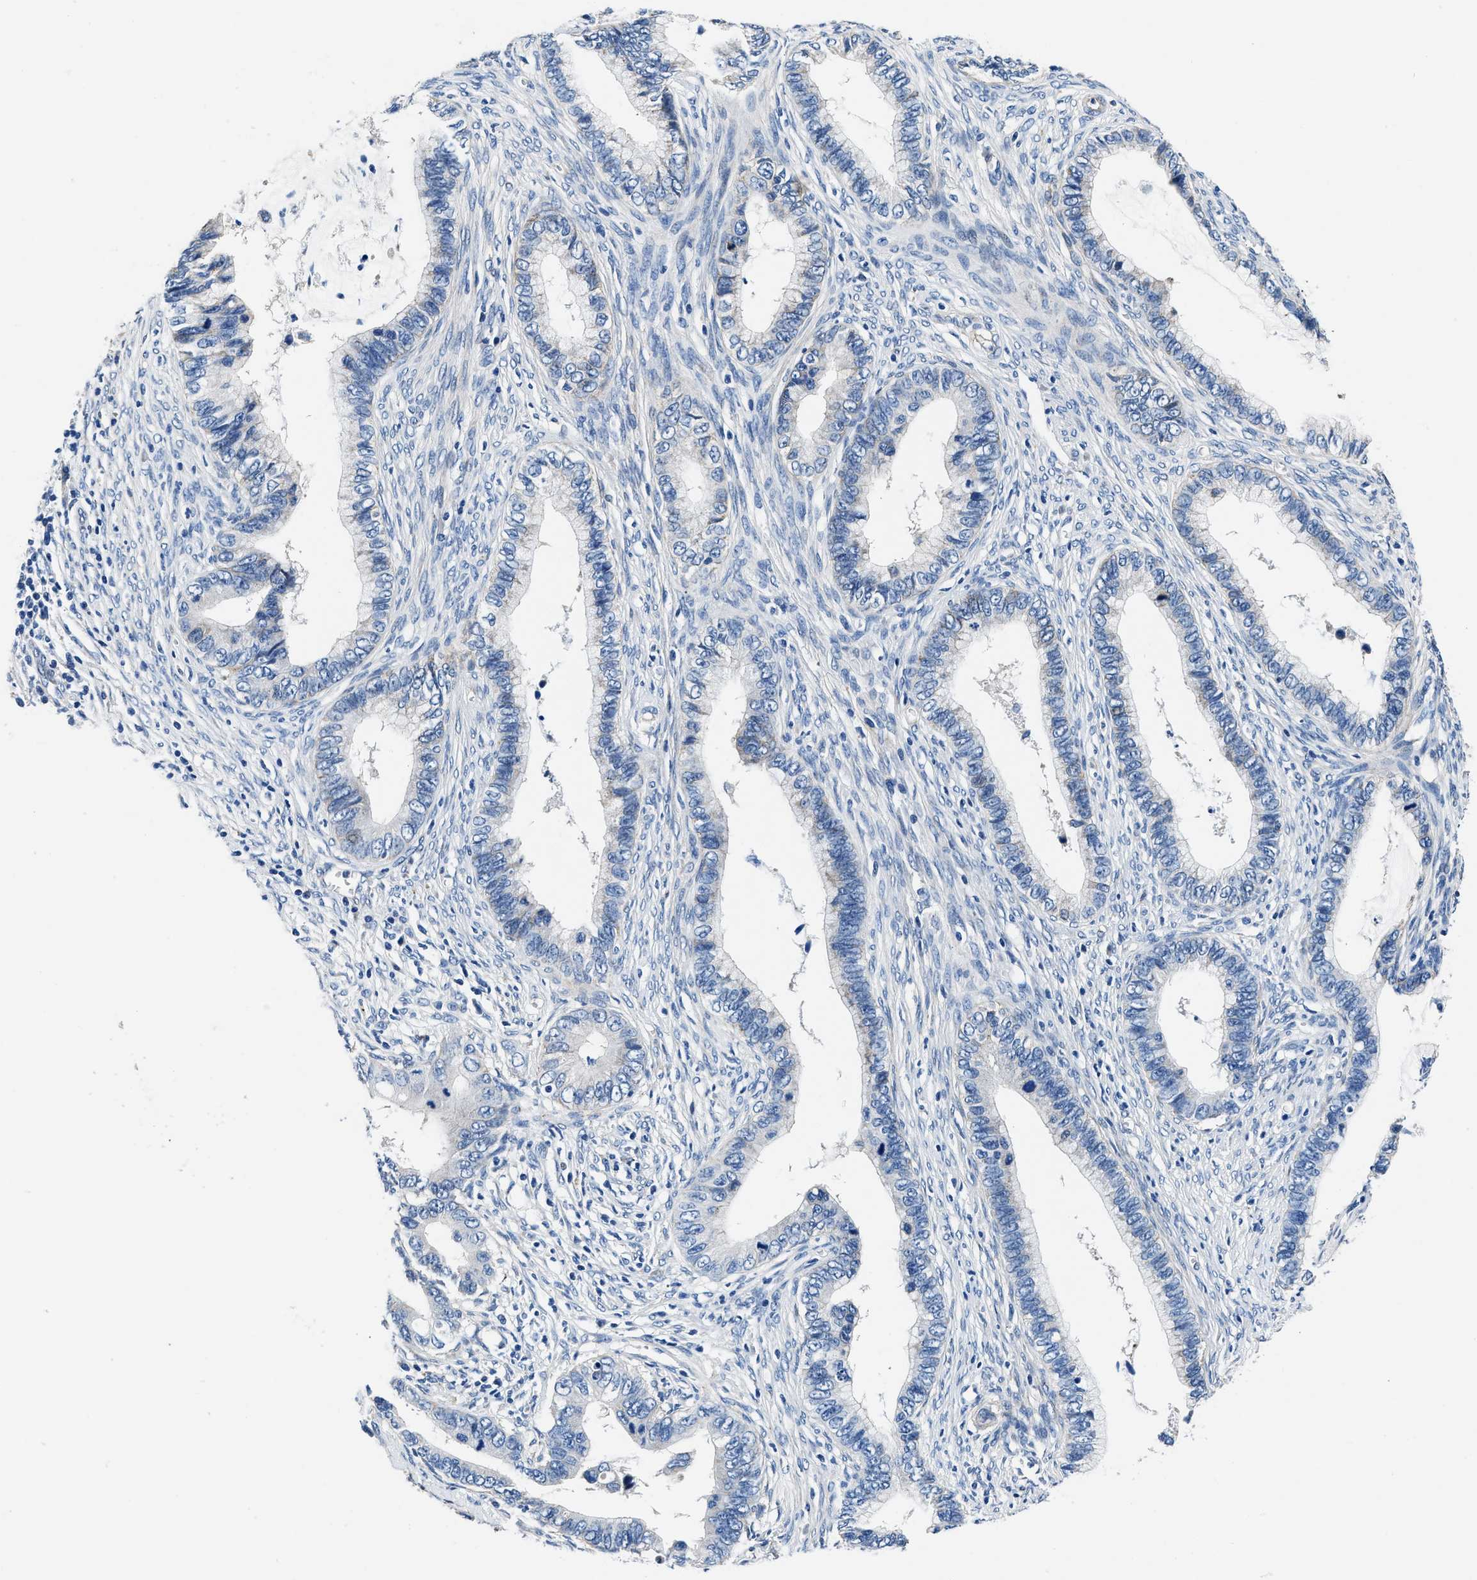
{"staining": {"intensity": "negative", "quantity": "none", "location": "none"}, "tissue": "cervical cancer", "cell_type": "Tumor cells", "image_type": "cancer", "snomed": [{"axis": "morphology", "description": "Adenocarcinoma, NOS"}, {"axis": "topography", "description": "Cervix"}], "caption": "A high-resolution image shows immunohistochemistry staining of cervical cancer, which displays no significant positivity in tumor cells.", "gene": "DAG1", "patient": {"sex": "female", "age": 44}}